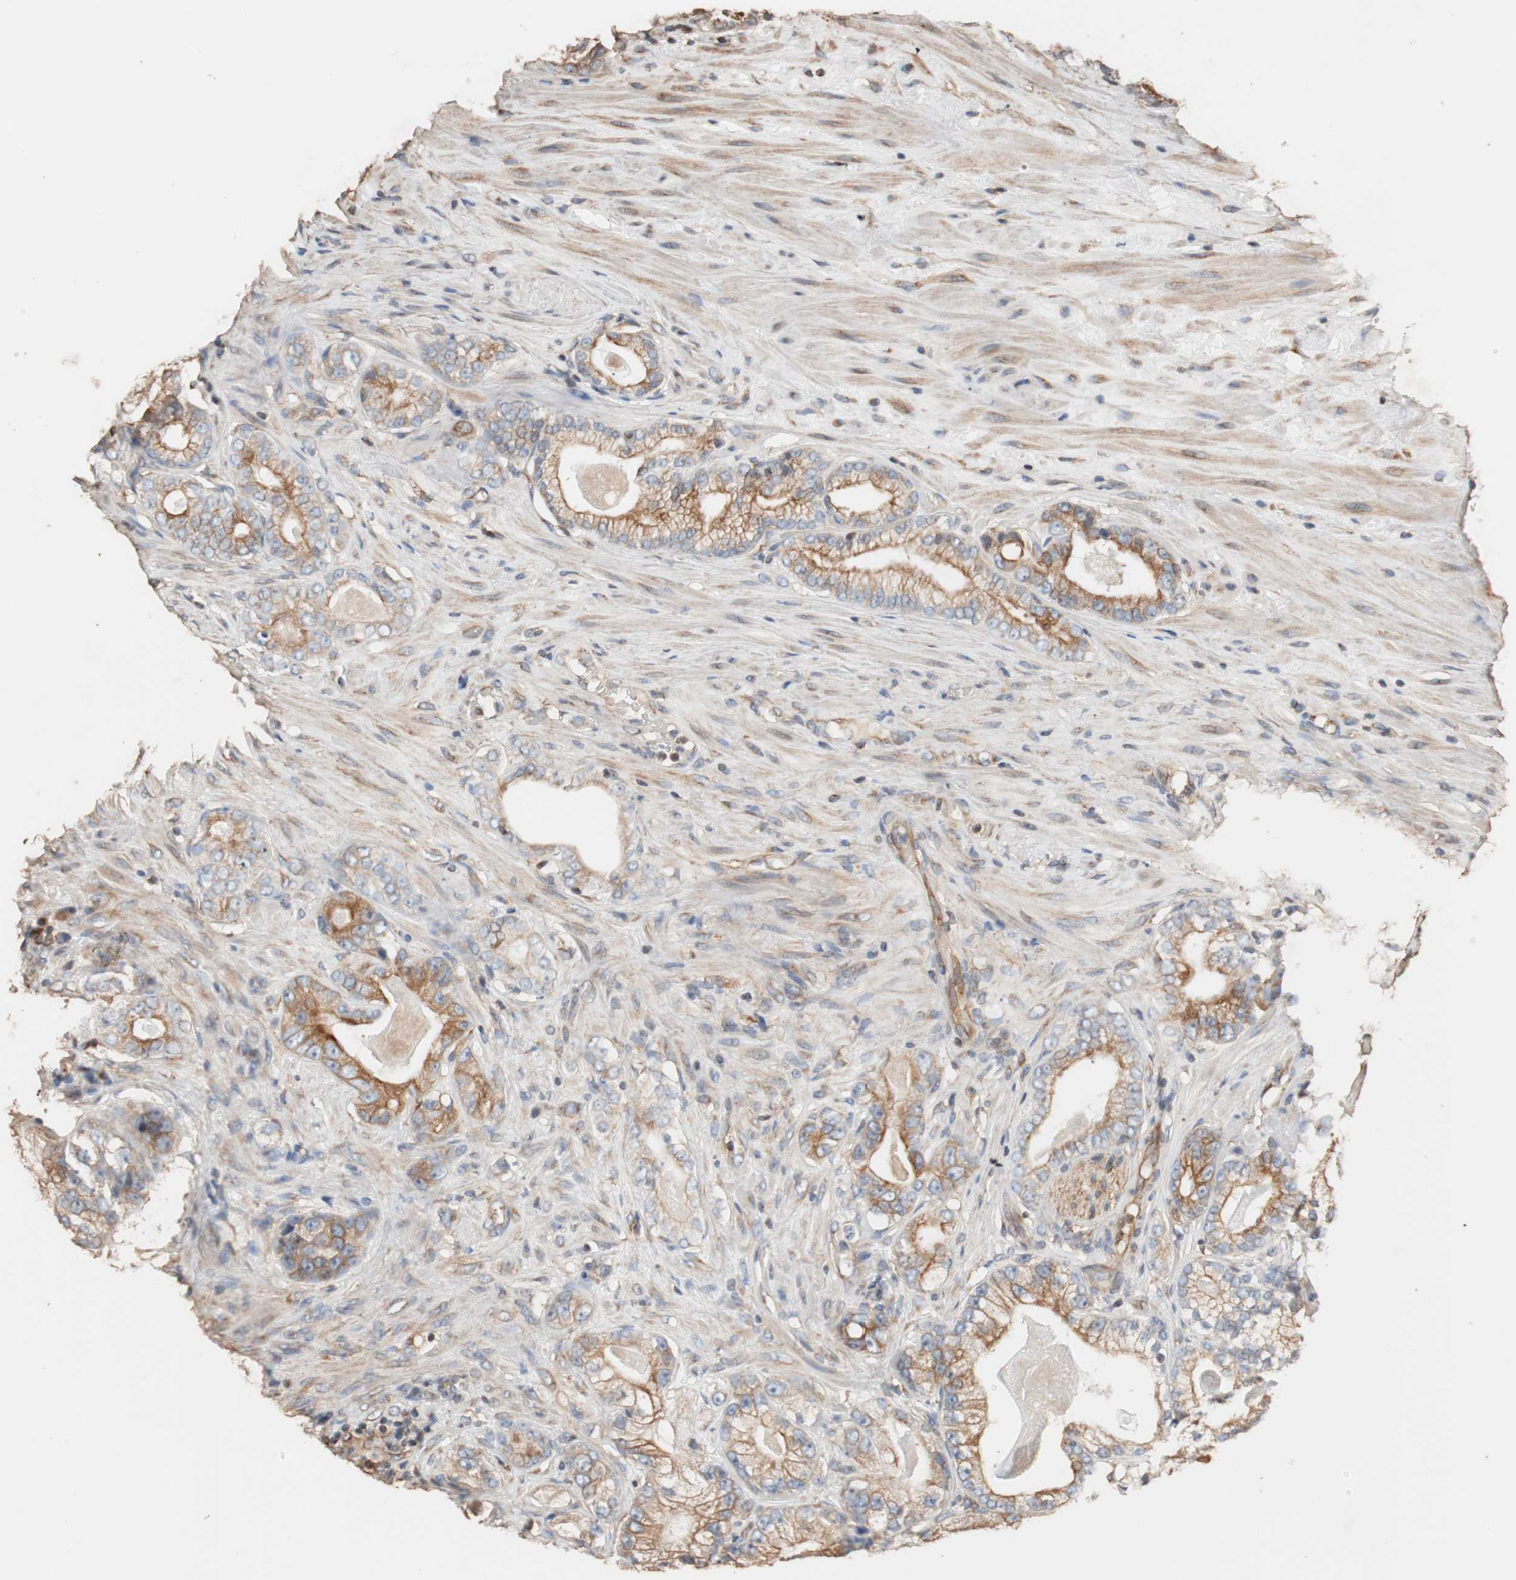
{"staining": {"intensity": "weak", "quantity": ">75%", "location": "cytoplasmic/membranous"}, "tissue": "prostate cancer", "cell_type": "Tumor cells", "image_type": "cancer", "snomed": [{"axis": "morphology", "description": "Adenocarcinoma, Low grade"}, {"axis": "topography", "description": "Prostate"}], "caption": "Immunohistochemical staining of human prostate cancer displays low levels of weak cytoplasmic/membranous protein expression in about >75% of tumor cells. Nuclei are stained in blue.", "gene": "TUBB", "patient": {"sex": "male", "age": 59}}